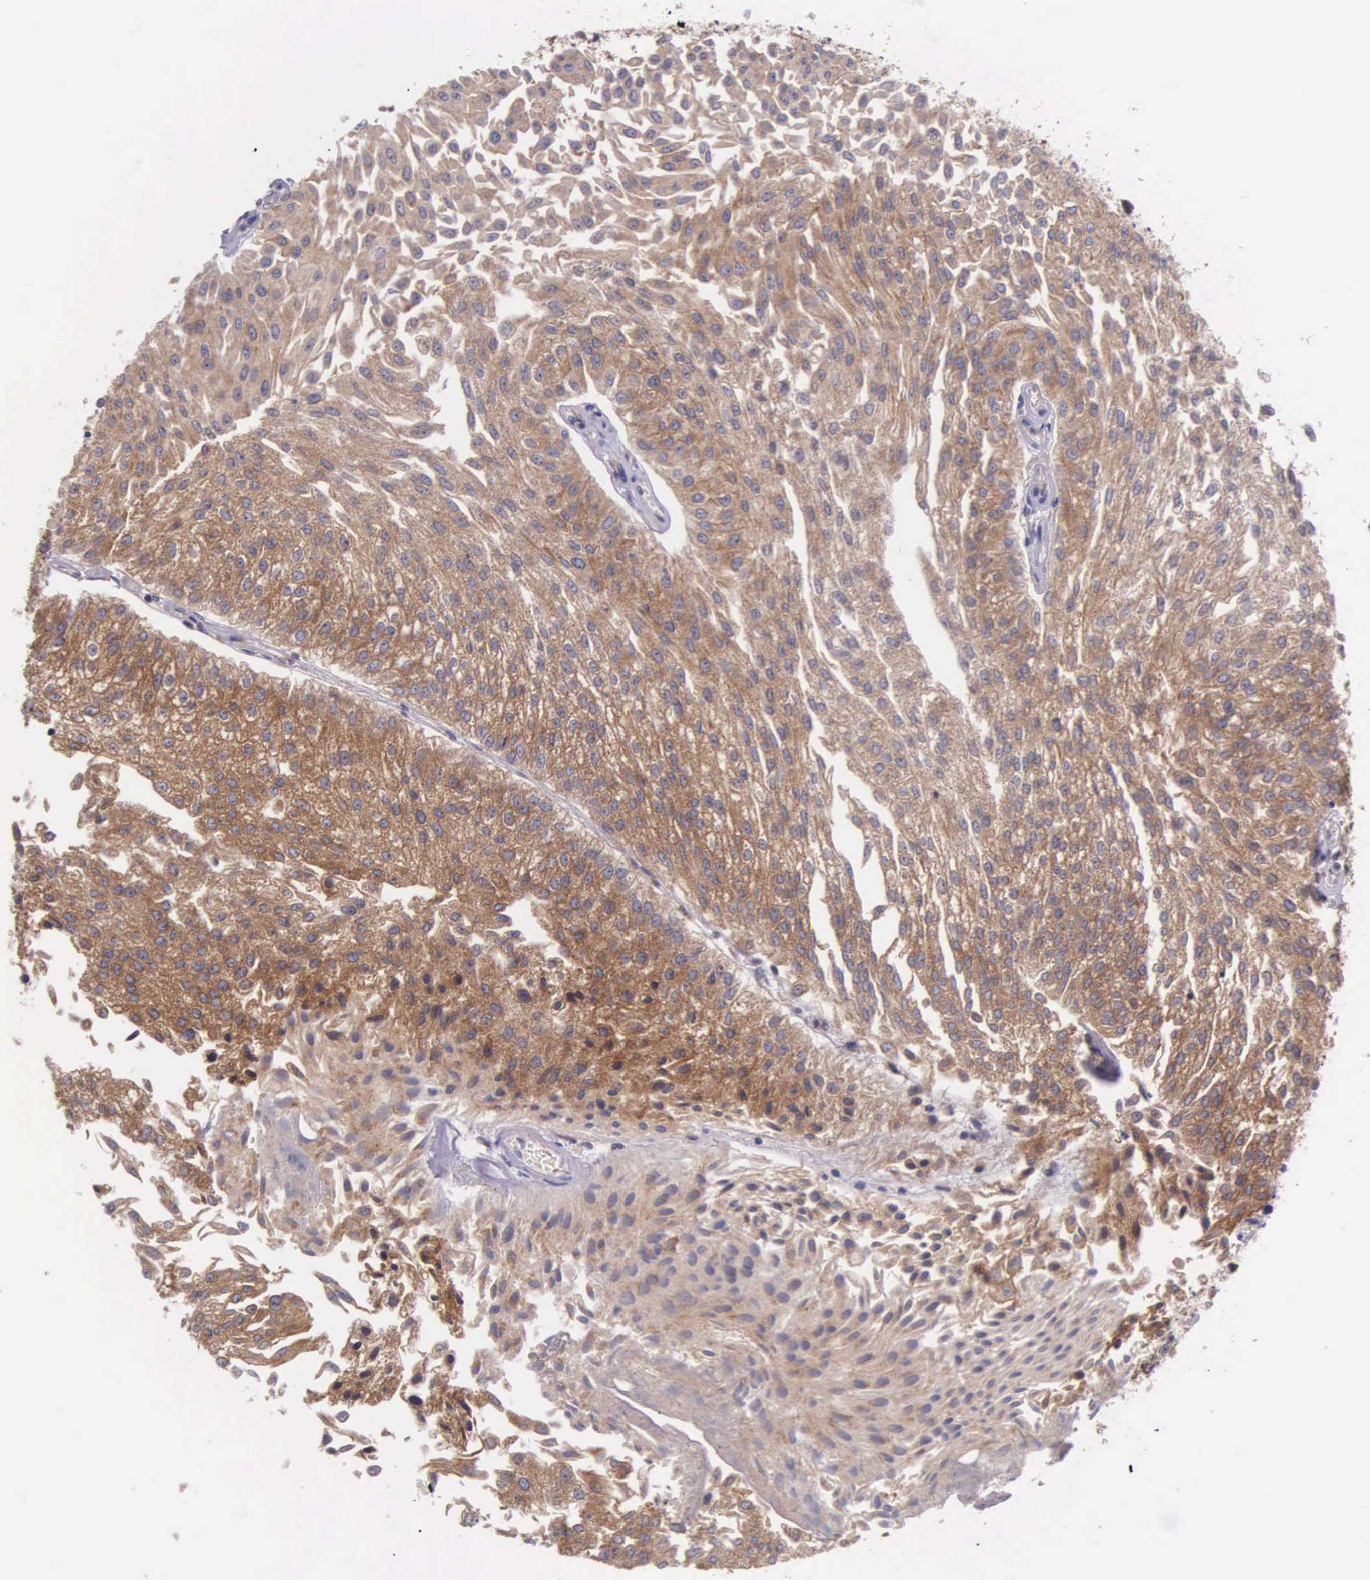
{"staining": {"intensity": "moderate", "quantity": ">75%", "location": "cytoplasmic/membranous"}, "tissue": "urothelial cancer", "cell_type": "Tumor cells", "image_type": "cancer", "snomed": [{"axis": "morphology", "description": "Urothelial carcinoma, Low grade"}, {"axis": "topography", "description": "Urinary bladder"}], "caption": "This image shows IHC staining of urothelial carcinoma (low-grade), with medium moderate cytoplasmic/membranous expression in approximately >75% of tumor cells.", "gene": "NSDHL", "patient": {"sex": "male", "age": 86}}